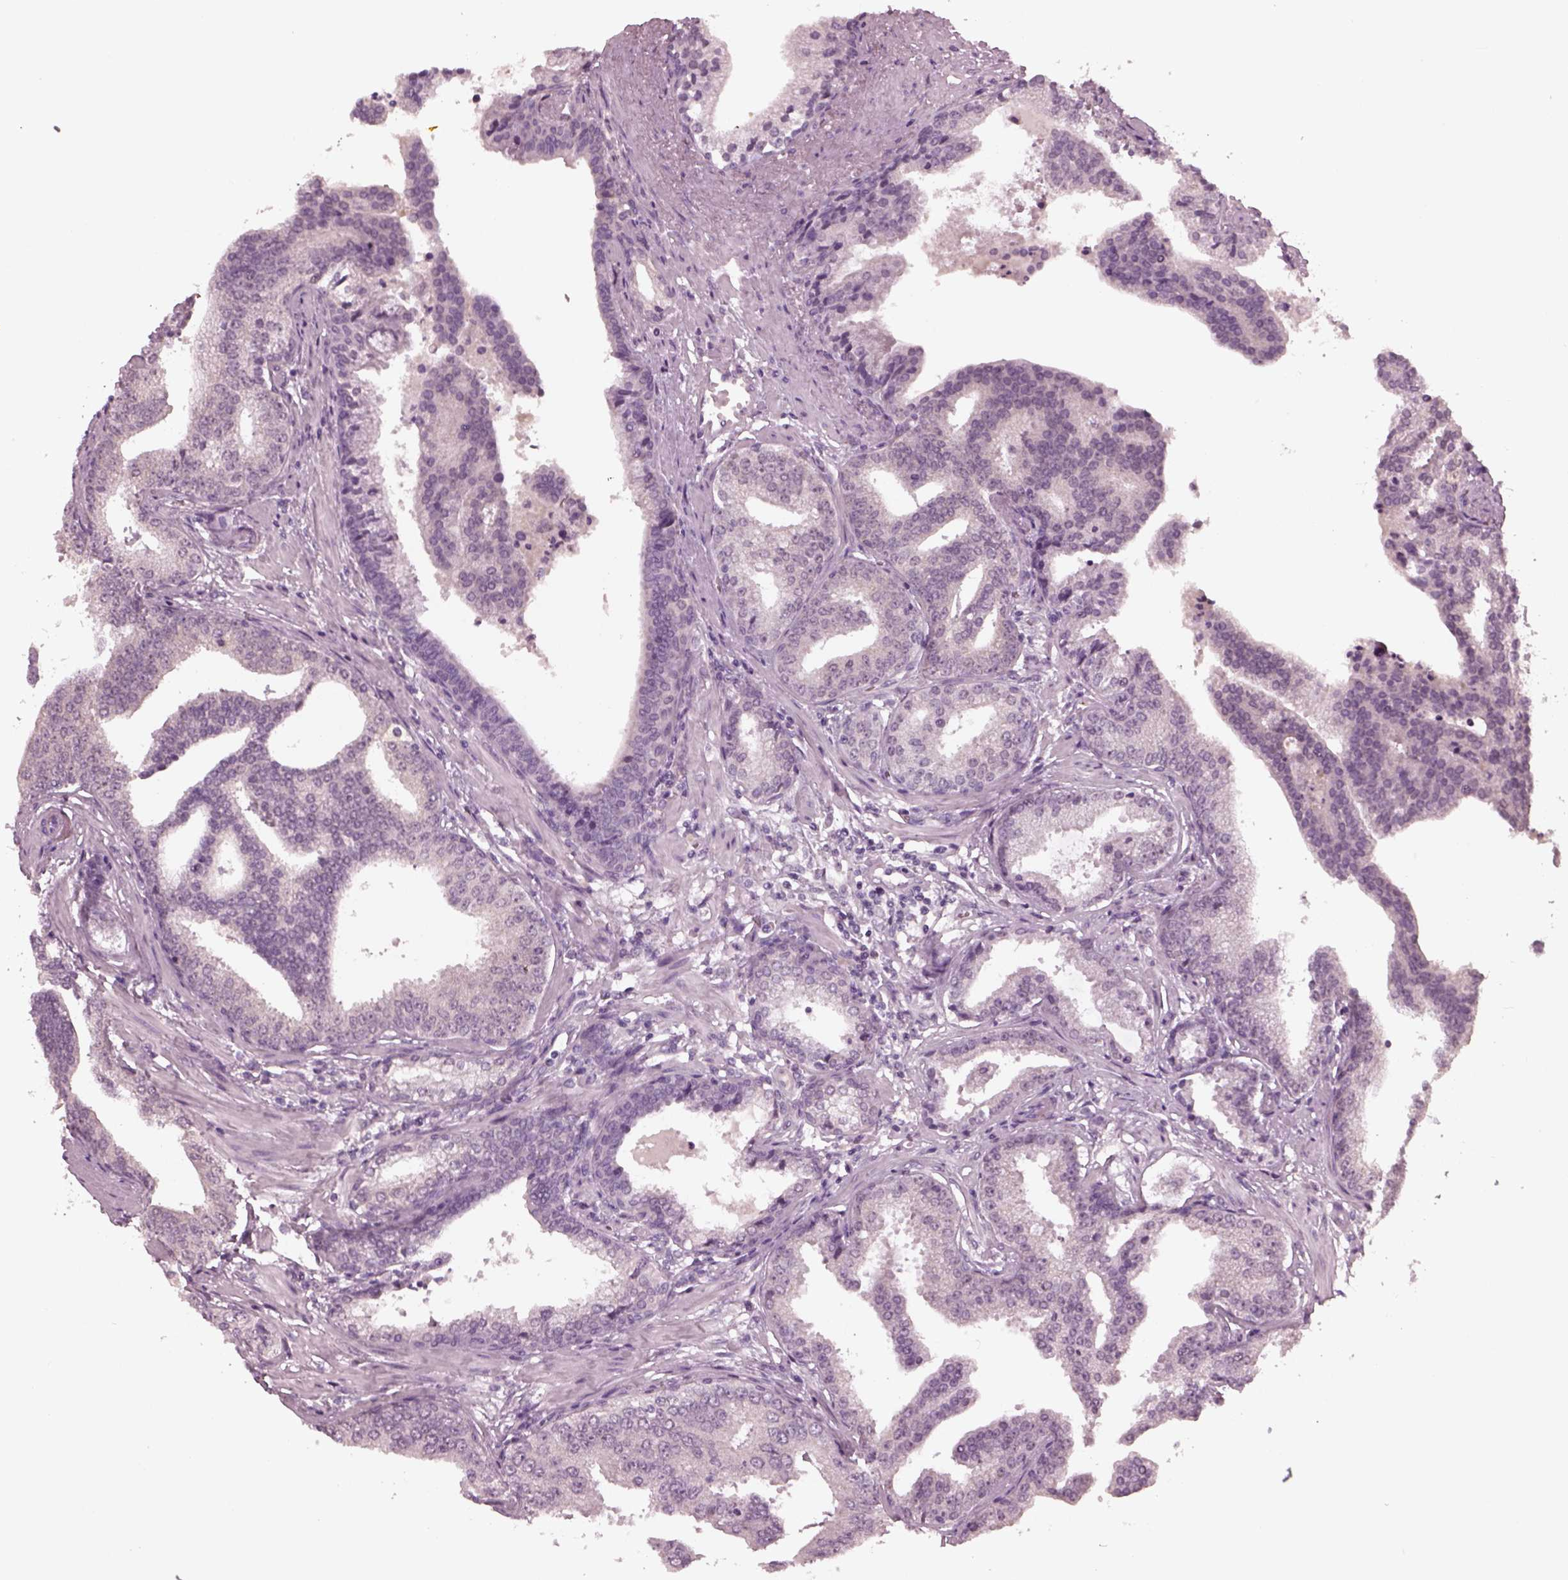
{"staining": {"intensity": "negative", "quantity": "none", "location": "none"}, "tissue": "prostate cancer", "cell_type": "Tumor cells", "image_type": "cancer", "snomed": [{"axis": "morphology", "description": "Adenocarcinoma, NOS"}, {"axis": "topography", "description": "Prostate"}], "caption": "High magnification brightfield microscopy of adenocarcinoma (prostate) stained with DAB (brown) and counterstained with hematoxylin (blue): tumor cells show no significant staining.", "gene": "CLCN4", "patient": {"sex": "male", "age": 64}}